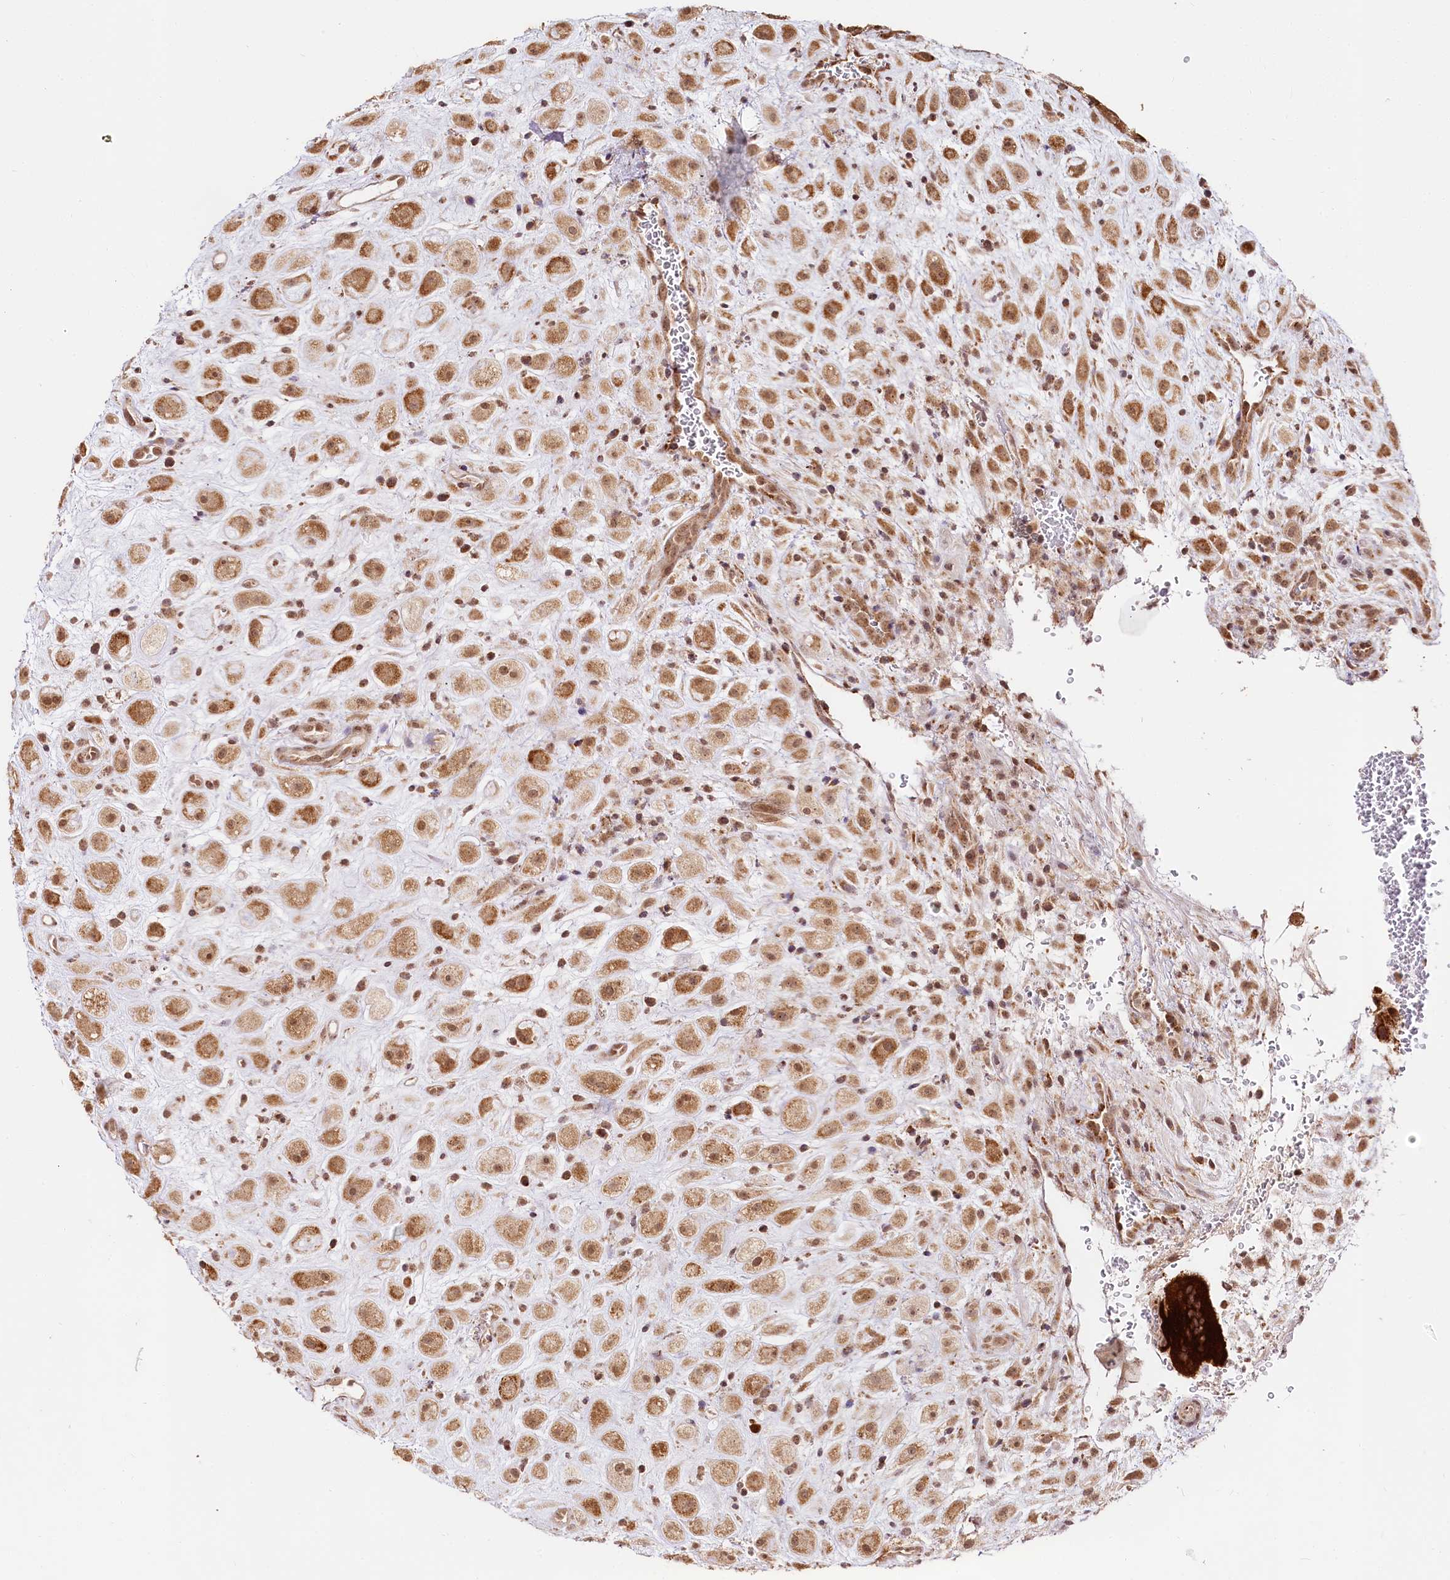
{"staining": {"intensity": "moderate", "quantity": ">75%", "location": "cytoplasmic/membranous,nuclear"}, "tissue": "placenta", "cell_type": "Decidual cells", "image_type": "normal", "snomed": [{"axis": "morphology", "description": "Normal tissue, NOS"}, {"axis": "topography", "description": "Placenta"}], "caption": "Immunohistochemistry histopathology image of benign placenta: human placenta stained using immunohistochemistry exhibits medium levels of moderate protein expression localized specifically in the cytoplasmic/membranous,nuclear of decidual cells, appearing as a cytoplasmic/membranous,nuclear brown color.", "gene": "CNPY2", "patient": {"sex": "female", "age": 35}}